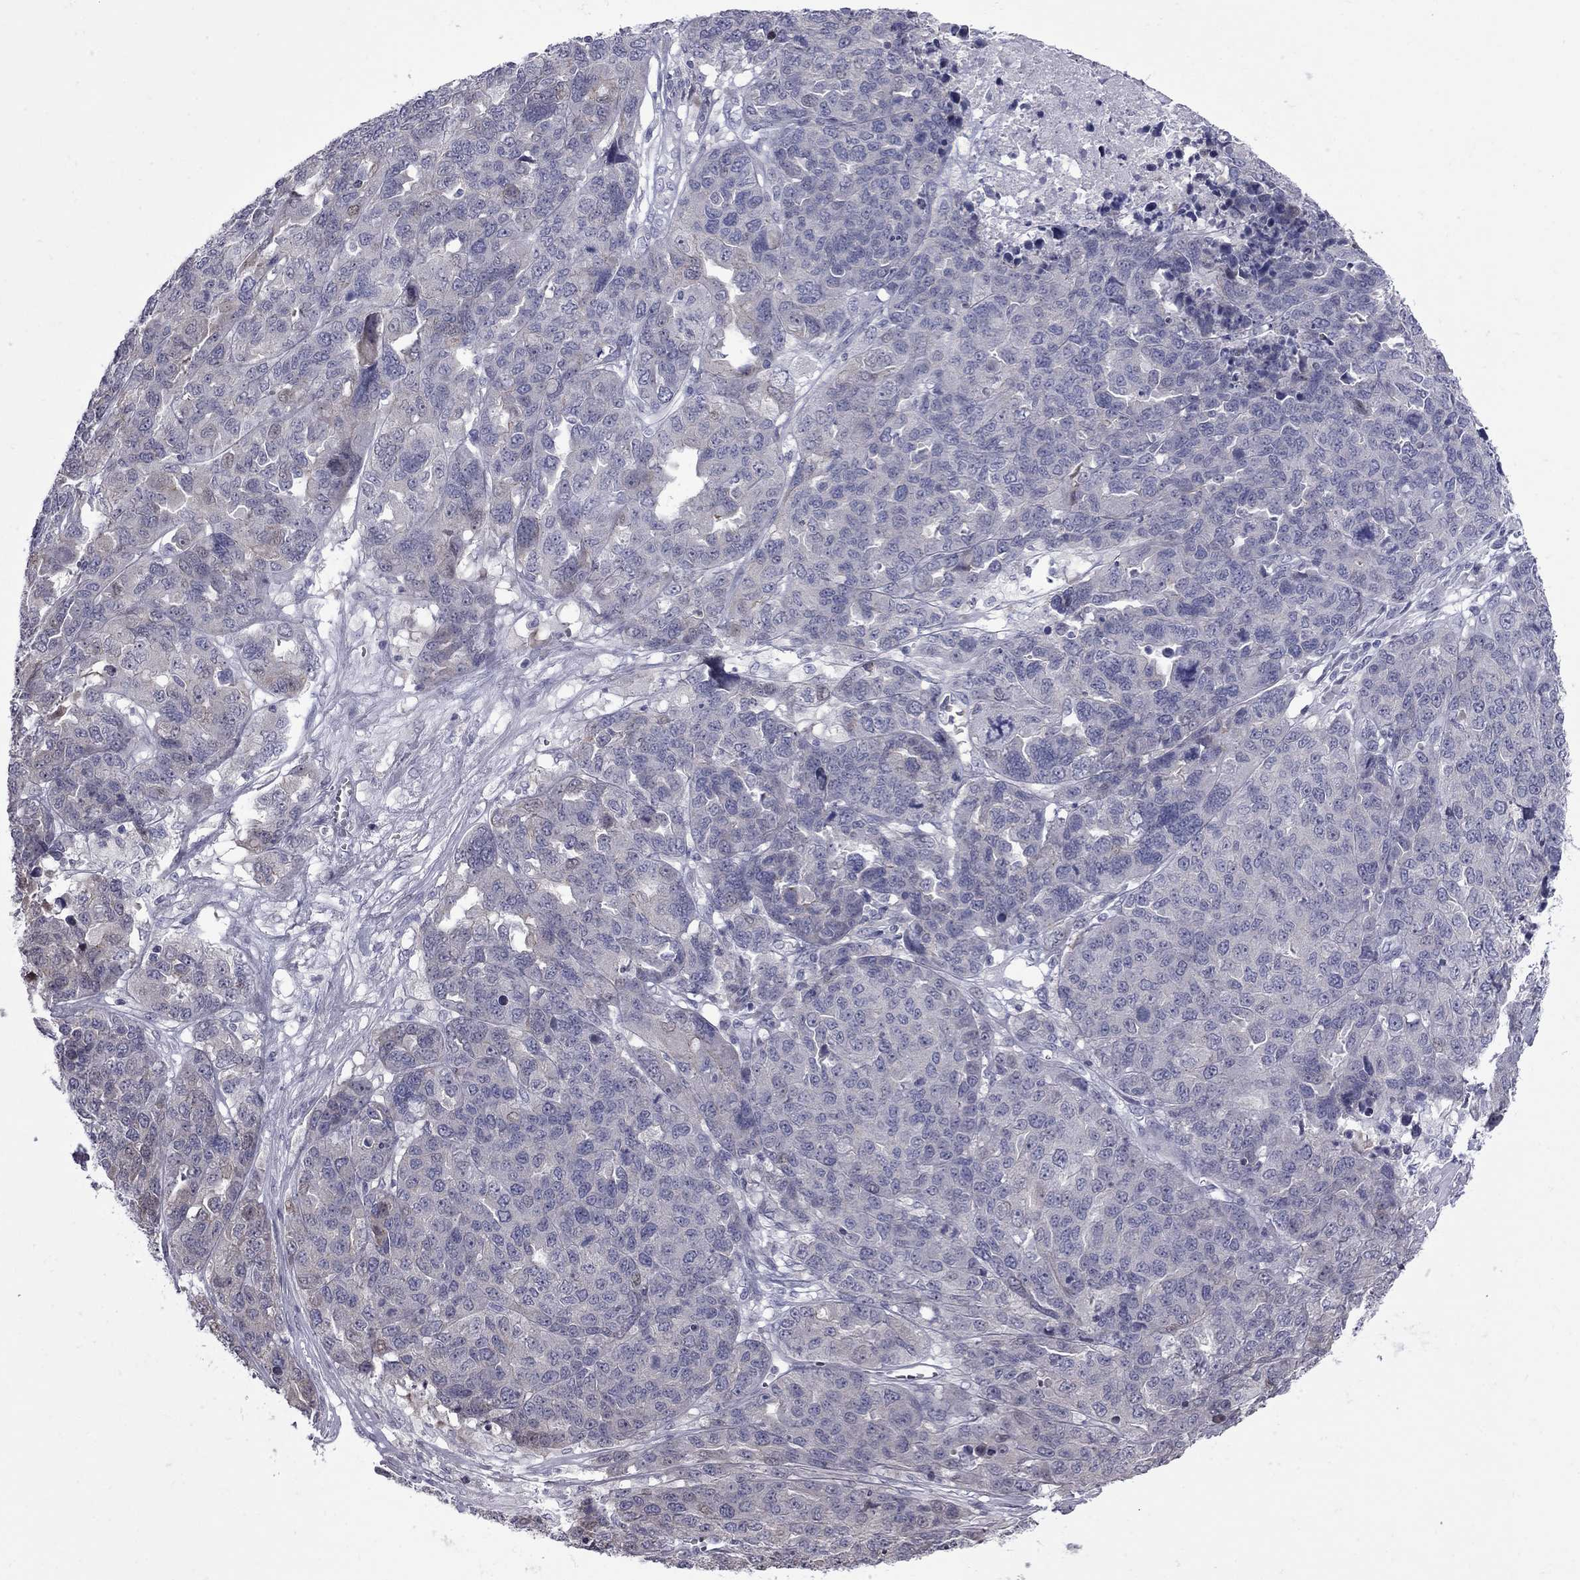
{"staining": {"intensity": "negative", "quantity": "none", "location": "none"}, "tissue": "ovarian cancer", "cell_type": "Tumor cells", "image_type": "cancer", "snomed": [{"axis": "morphology", "description": "Cystadenocarcinoma, serous, NOS"}, {"axis": "topography", "description": "Ovary"}], "caption": "High magnification brightfield microscopy of ovarian cancer stained with DAB (3,3'-diaminobenzidine) (brown) and counterstained with hematoxylin (blue): tumor cells show no significant positivity.", "gene": "NRARP", "patient": {"sex": "female", "age": 87}}